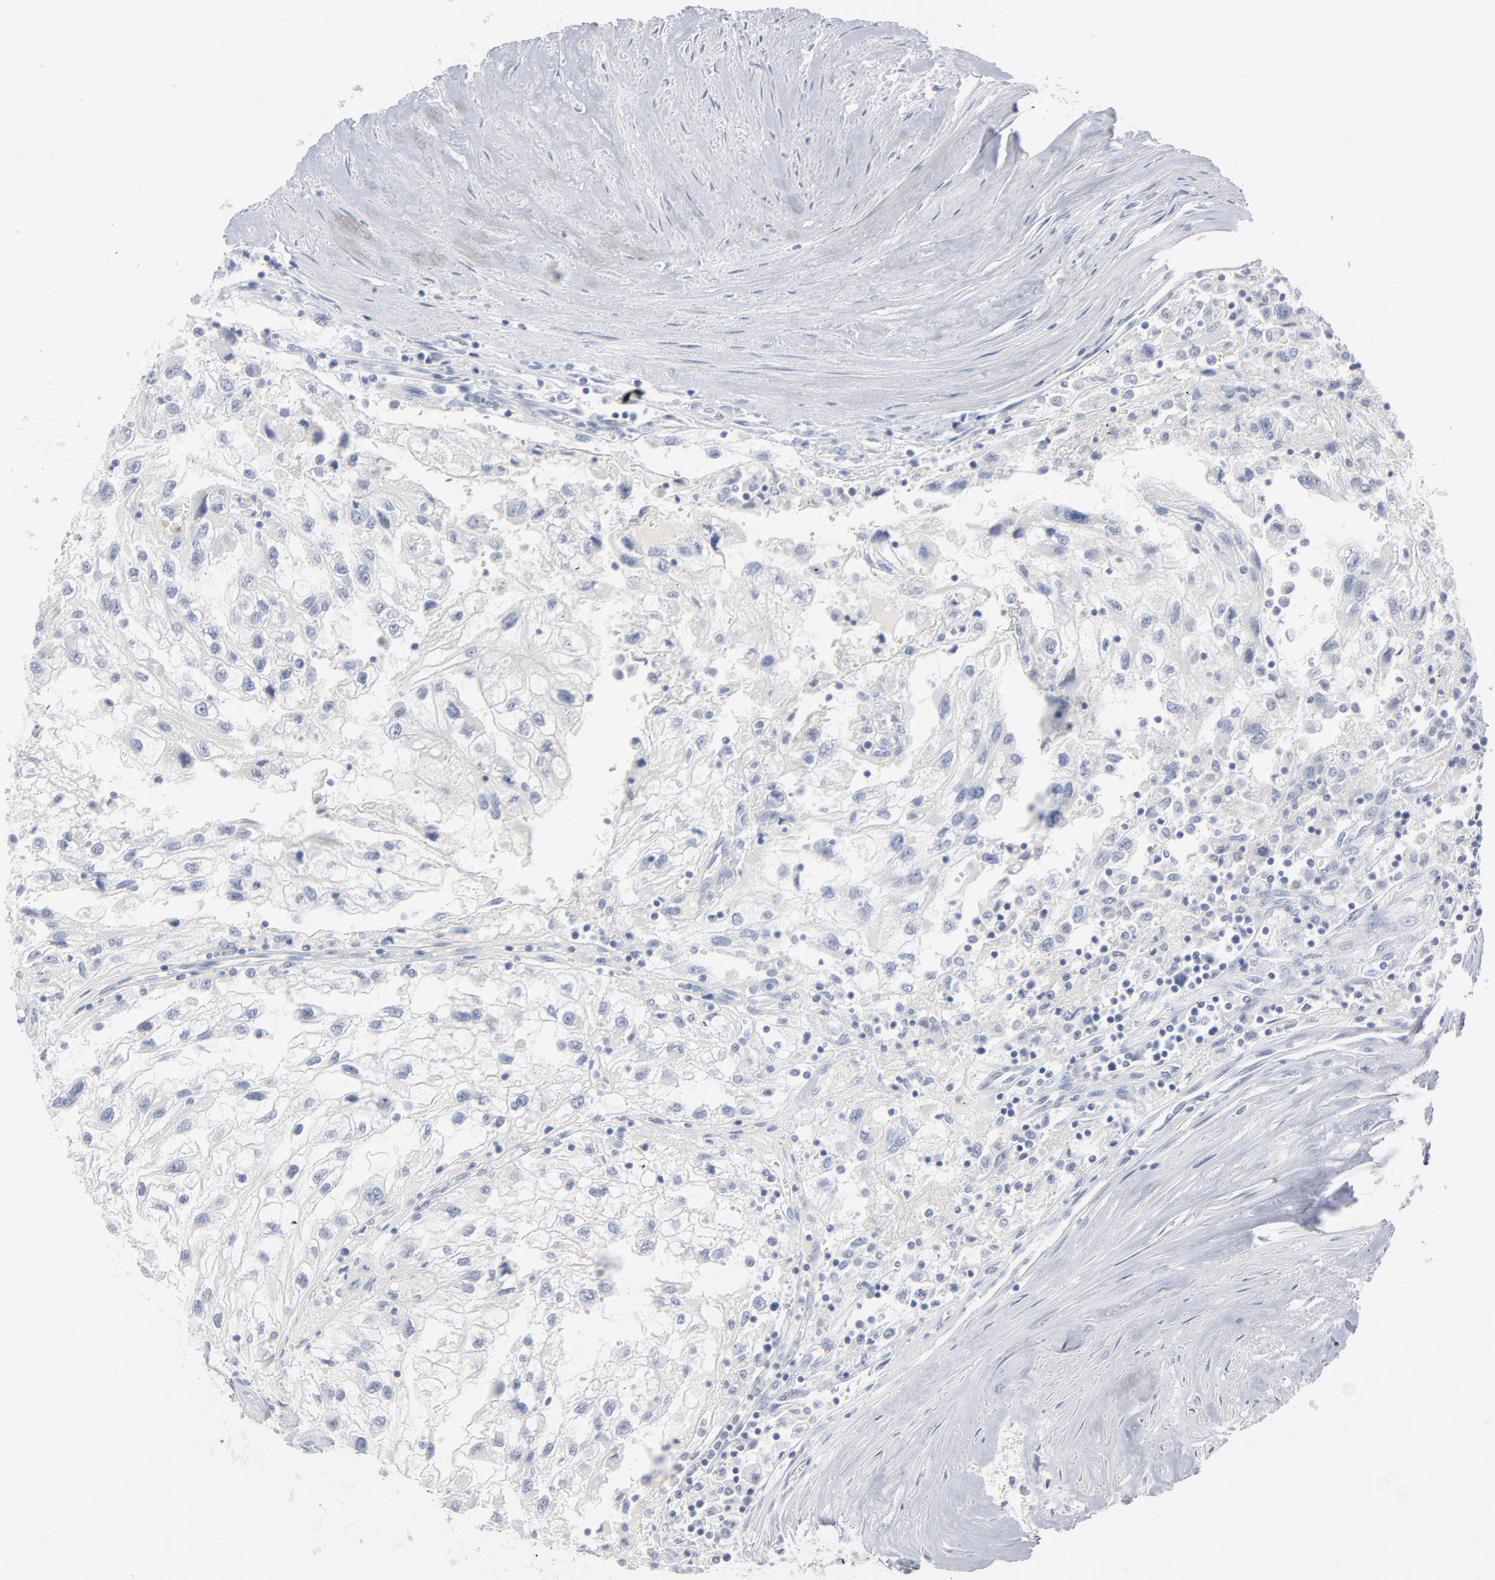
{"staining": {"intensity": "negative", "quantity": "none", "location": "none"}, "tissue": "renal cancer", "cell_type": "Tumor cells", "image_type": "cancer", "snomed": [{"axis": "morphology", "description": "Normal tissue, NOS"}, {"axis": "morphology", "description": "Adenocarcinoma, NOS"}, {"axis": "topography", "description": "Kidney"}], "caption": "Renal cancer (adenocarcinoma) was stained to show a protein in brown. There is no significant staining in tumor cells.", "gene": "PTK2B", "patient": {"sex": "male", "age": 71}}